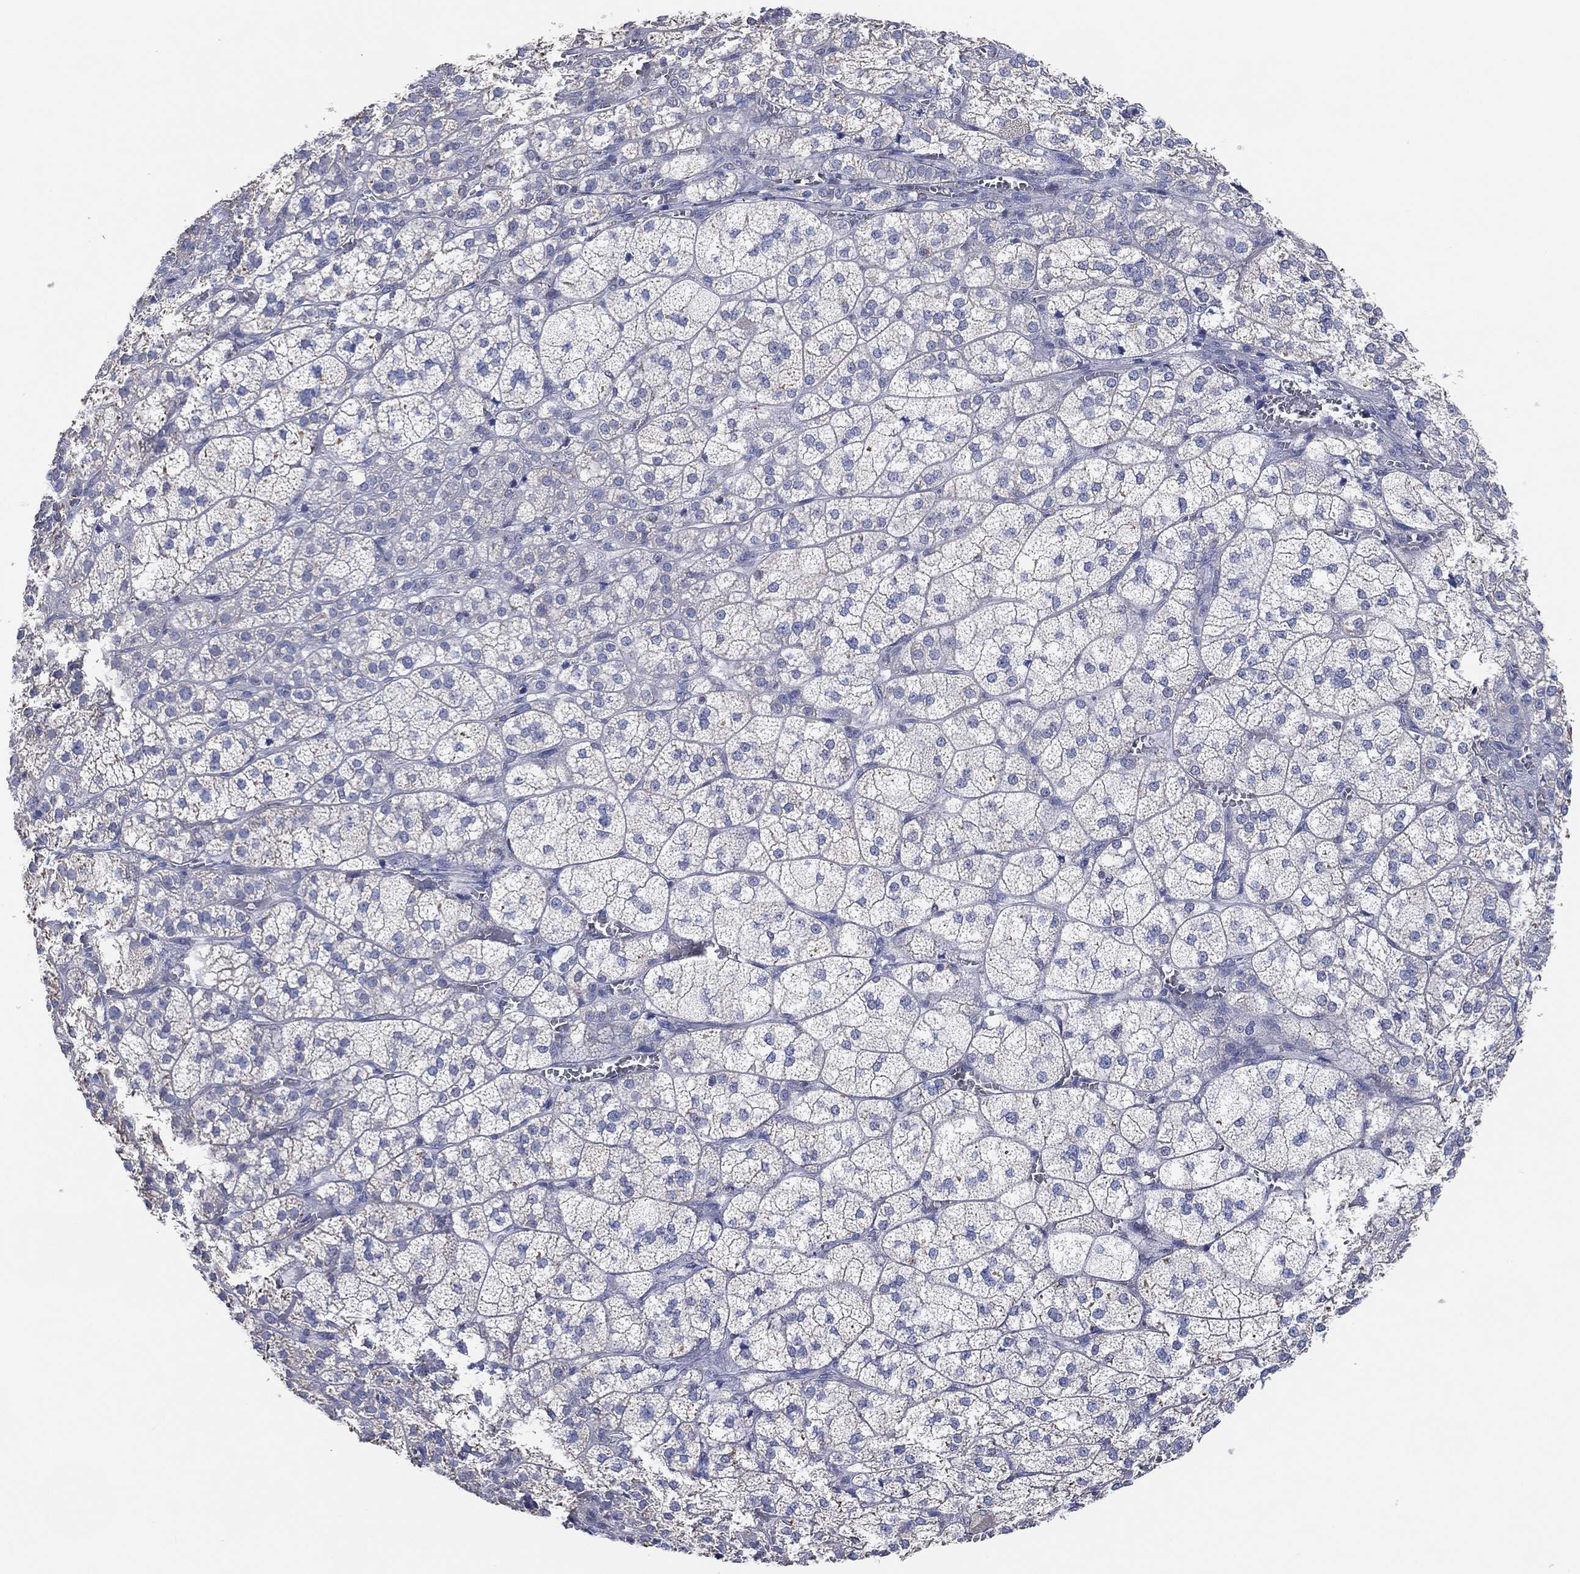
{"staining": {"intensity": "negative", "quantity": "none", "location": "none"}, "tissue": "adrenal gland", "cell_type": "Glandular cells", "image_type": "normal", "snomed": [{"axis": "morphology", "description": "Normal tissue, NOS"}, {"axis": "topography", "description": "Adrenal gland"}], "caption": "Adrenal gland stained for a protein using immunohistochemistry demonstrates no expression glandular cells.", "gene": "CFTR", "patient": {"sex": "female", "age": 60}}